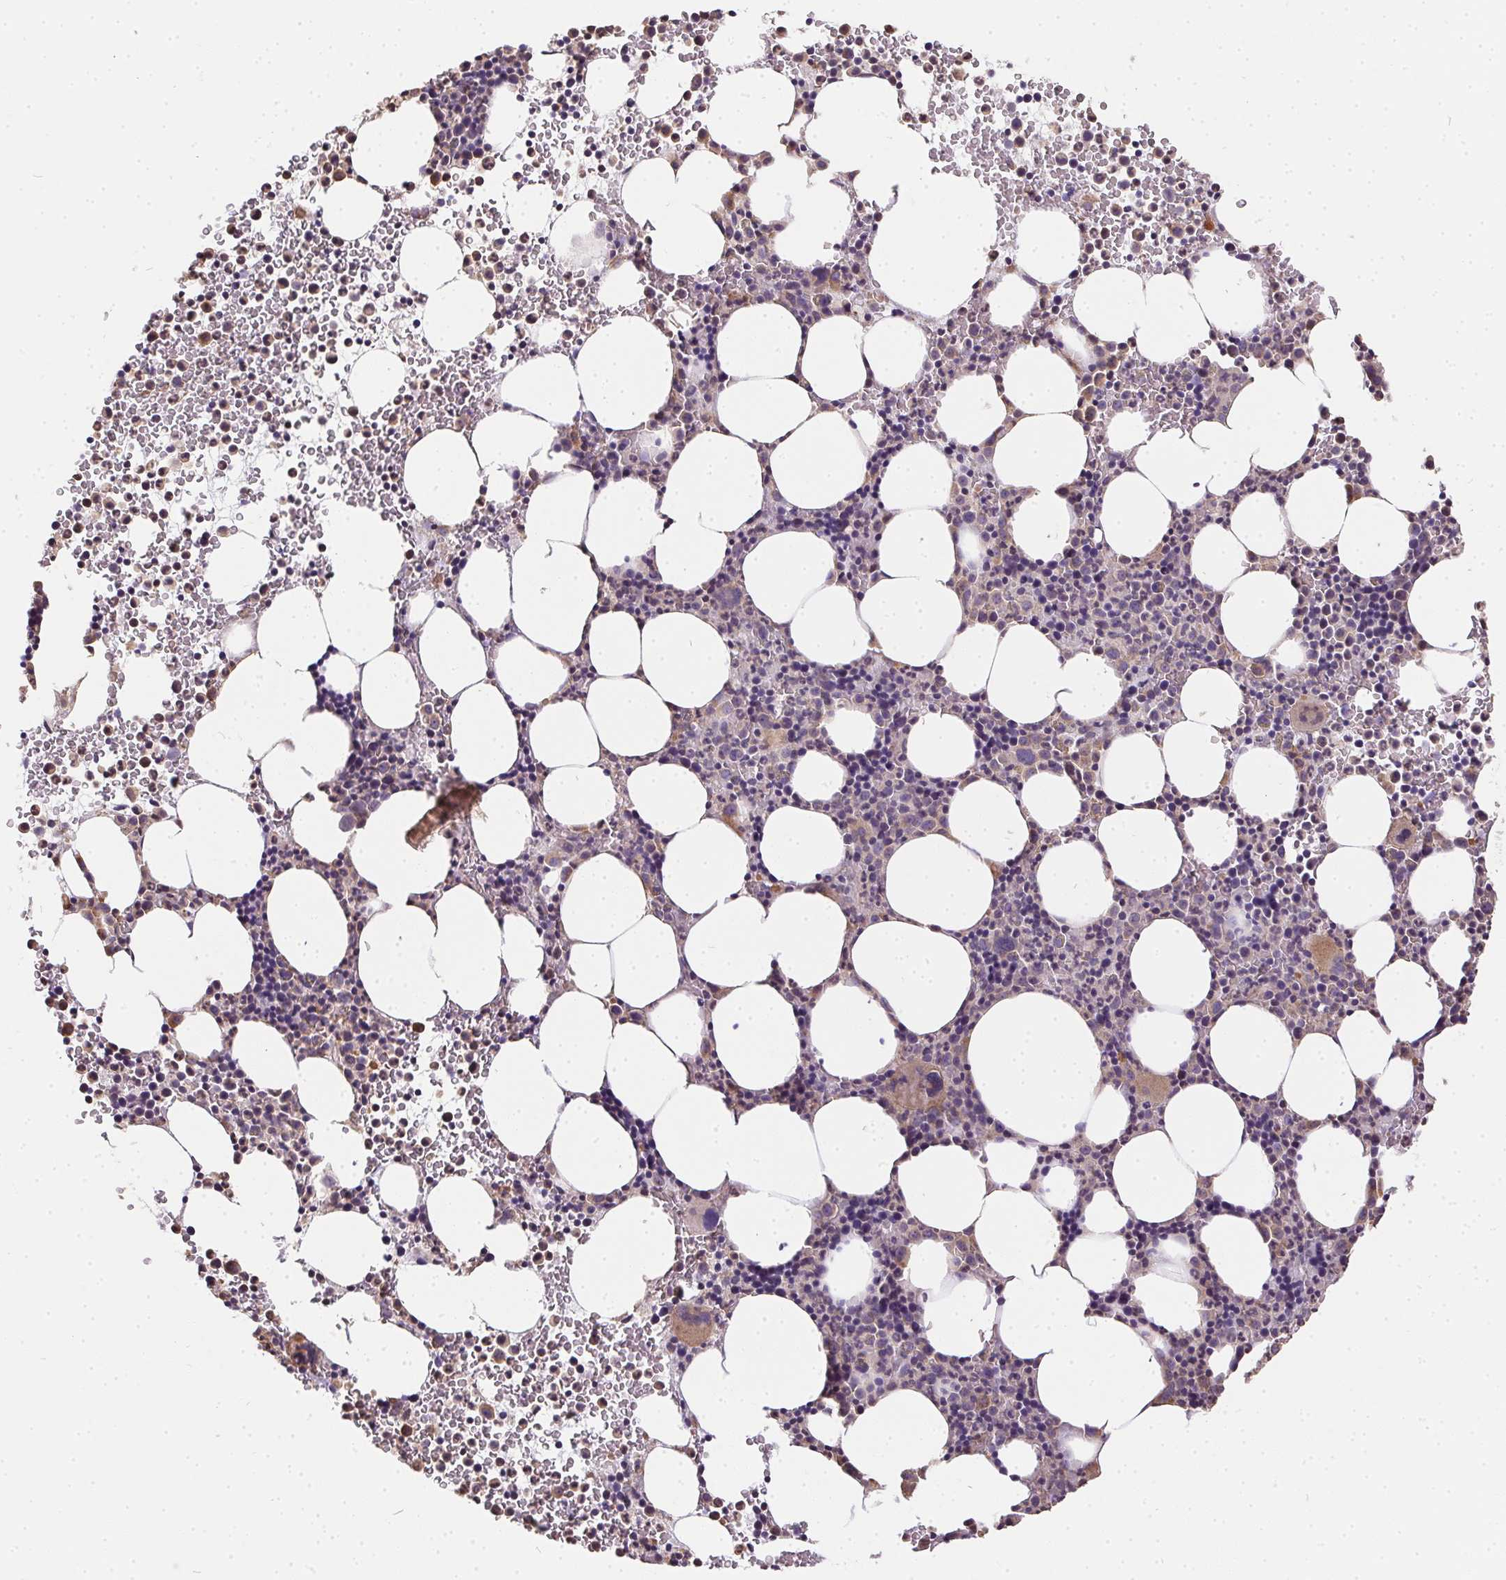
{"staining": {"intensity": "weak", "quantity": "<25%", "location": "cytoplasmic/membranous"}, "tissue": "bone marrow", "cell_type": "Hematopoietic cells", "image_type": "normal", "snomed": [{"axis": "morphology", "description": "Normal tissue, NOS"}, {"axis": "topography", "description": "Bone marrow"}], "caption": "Immunohistochemistry (IHC) histopathology image of benign bone marrow stained for a protein (brown), which demonstrates no expression in hematopoietic cells.", "gene": "REV3L", "patient": {"sex": "male", "age": 58}}